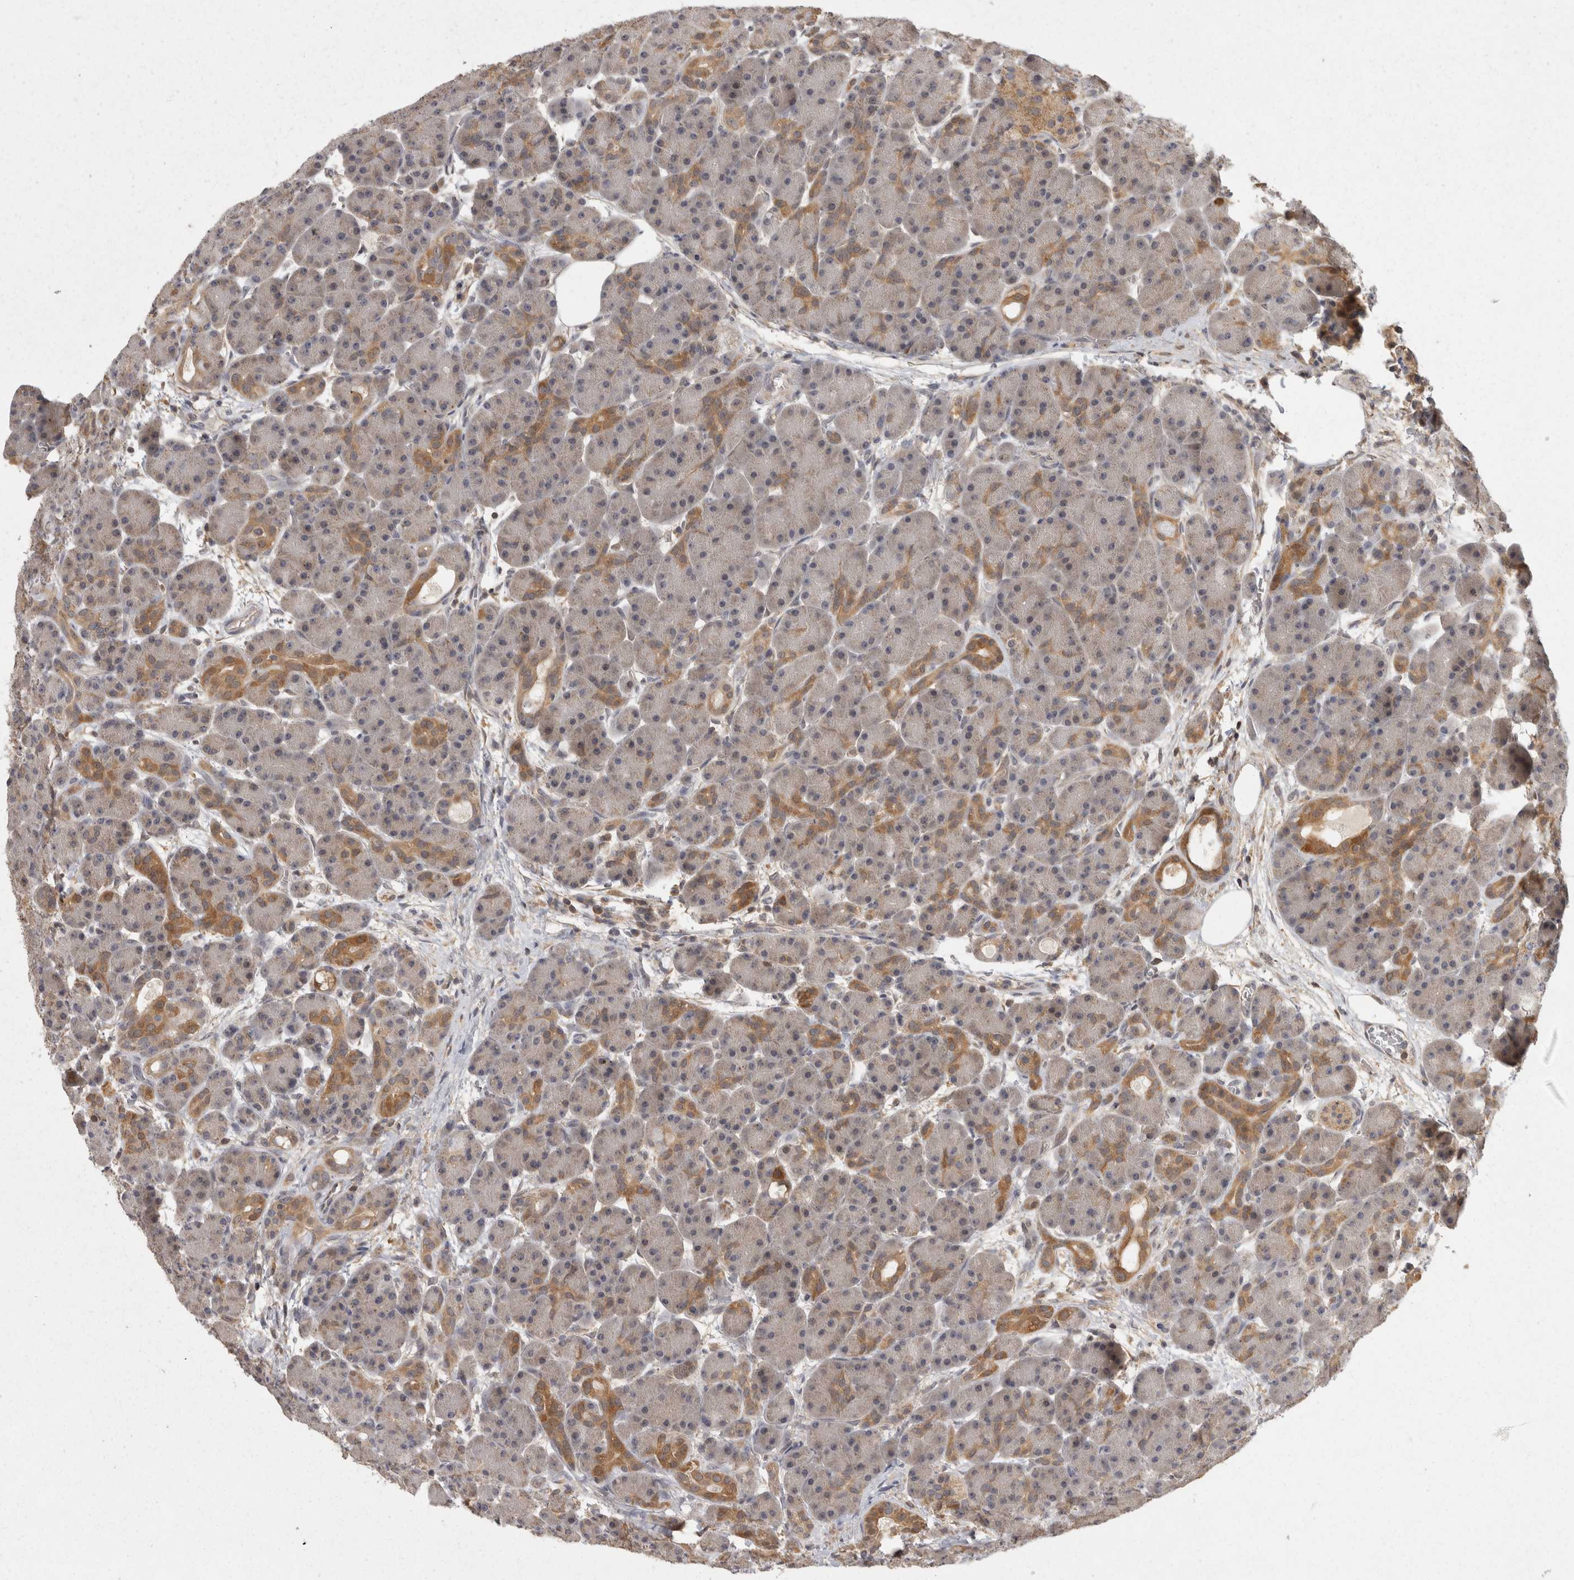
{"staining": {"intensity": "moderate", "quantity": "25%-75%", "location": "cytoplasmic/membranous"}, "tissue": "pancreas", "cell_type": "Exocrine glandular cells", "image_type": "normal", "snomed": [{"axis": "morphology", "description": "Normal tissue, NOS"}, {"axis": "topography", "description": "Pancreas"}], "caption": "Protein expression analysis of unremarkable pancreas shows moderate cytoplasmic/membranous positivity in about 25%-75% of exocrine glandular cells. (Brightfield microscopy of DAB IHC at high magnification).", "gene": "ACAT2", "patient": {"sex": "male", "age": 63}}